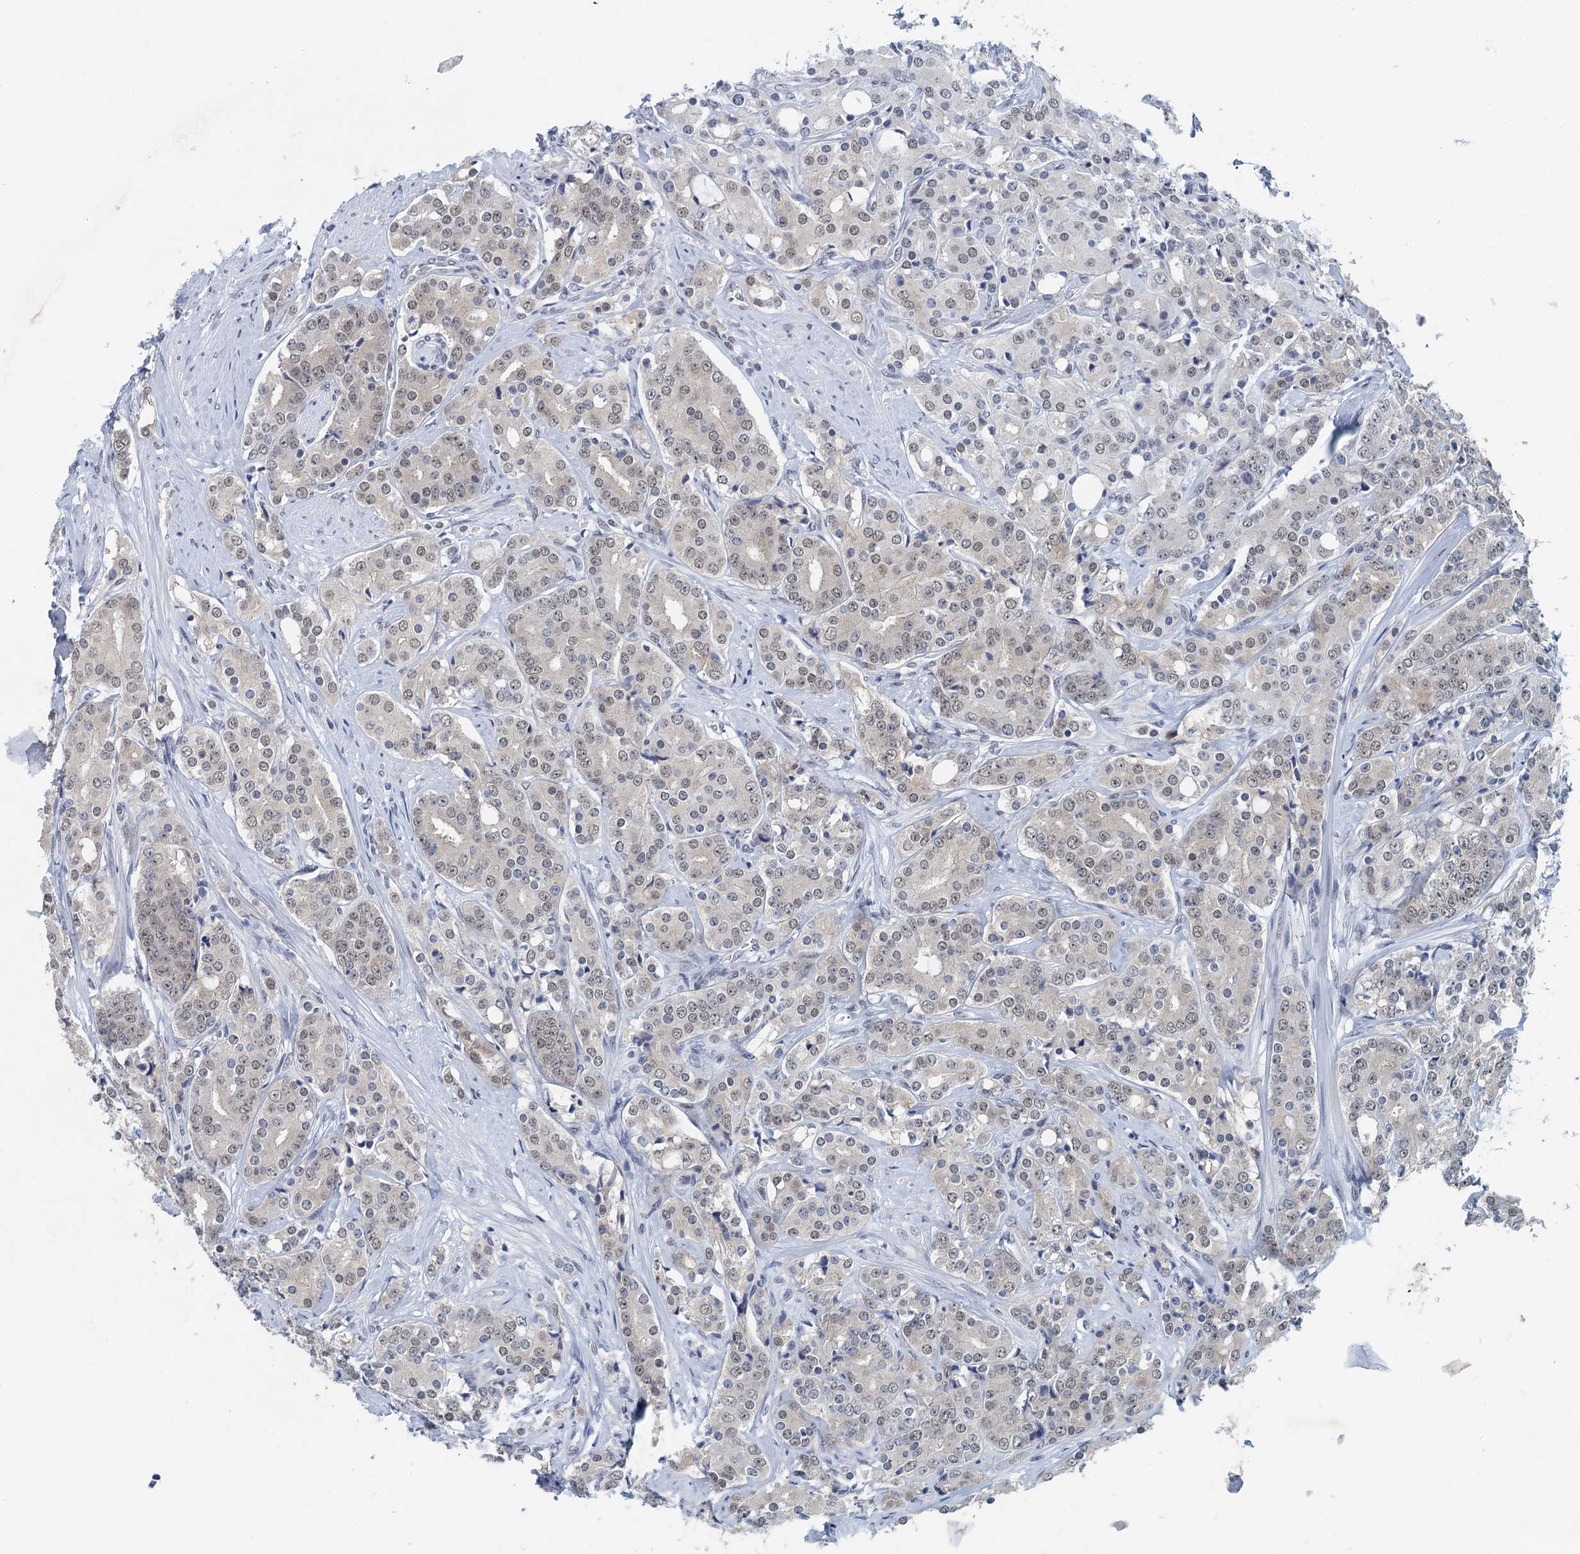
{"staining": {"intensity": "weak", "quantity": "<25%", "location": "nuclear"}, "tissue": "prostate cancer", "cell_type": "Tumor cells", "image_type": "cancer", "snomed": [{"axis": "morphology", "description": "Adenocarcinoma, High grade"}, {"axis": "topography", "description": "Prostate"}], "caption": "Immunohistochemical staining of prostate adenocarcinoma (high-grade) exhibits no significant positivity in tumor cells.", "gene": "EPS8L1", "patient": {"sex": "male", "age": 62}}